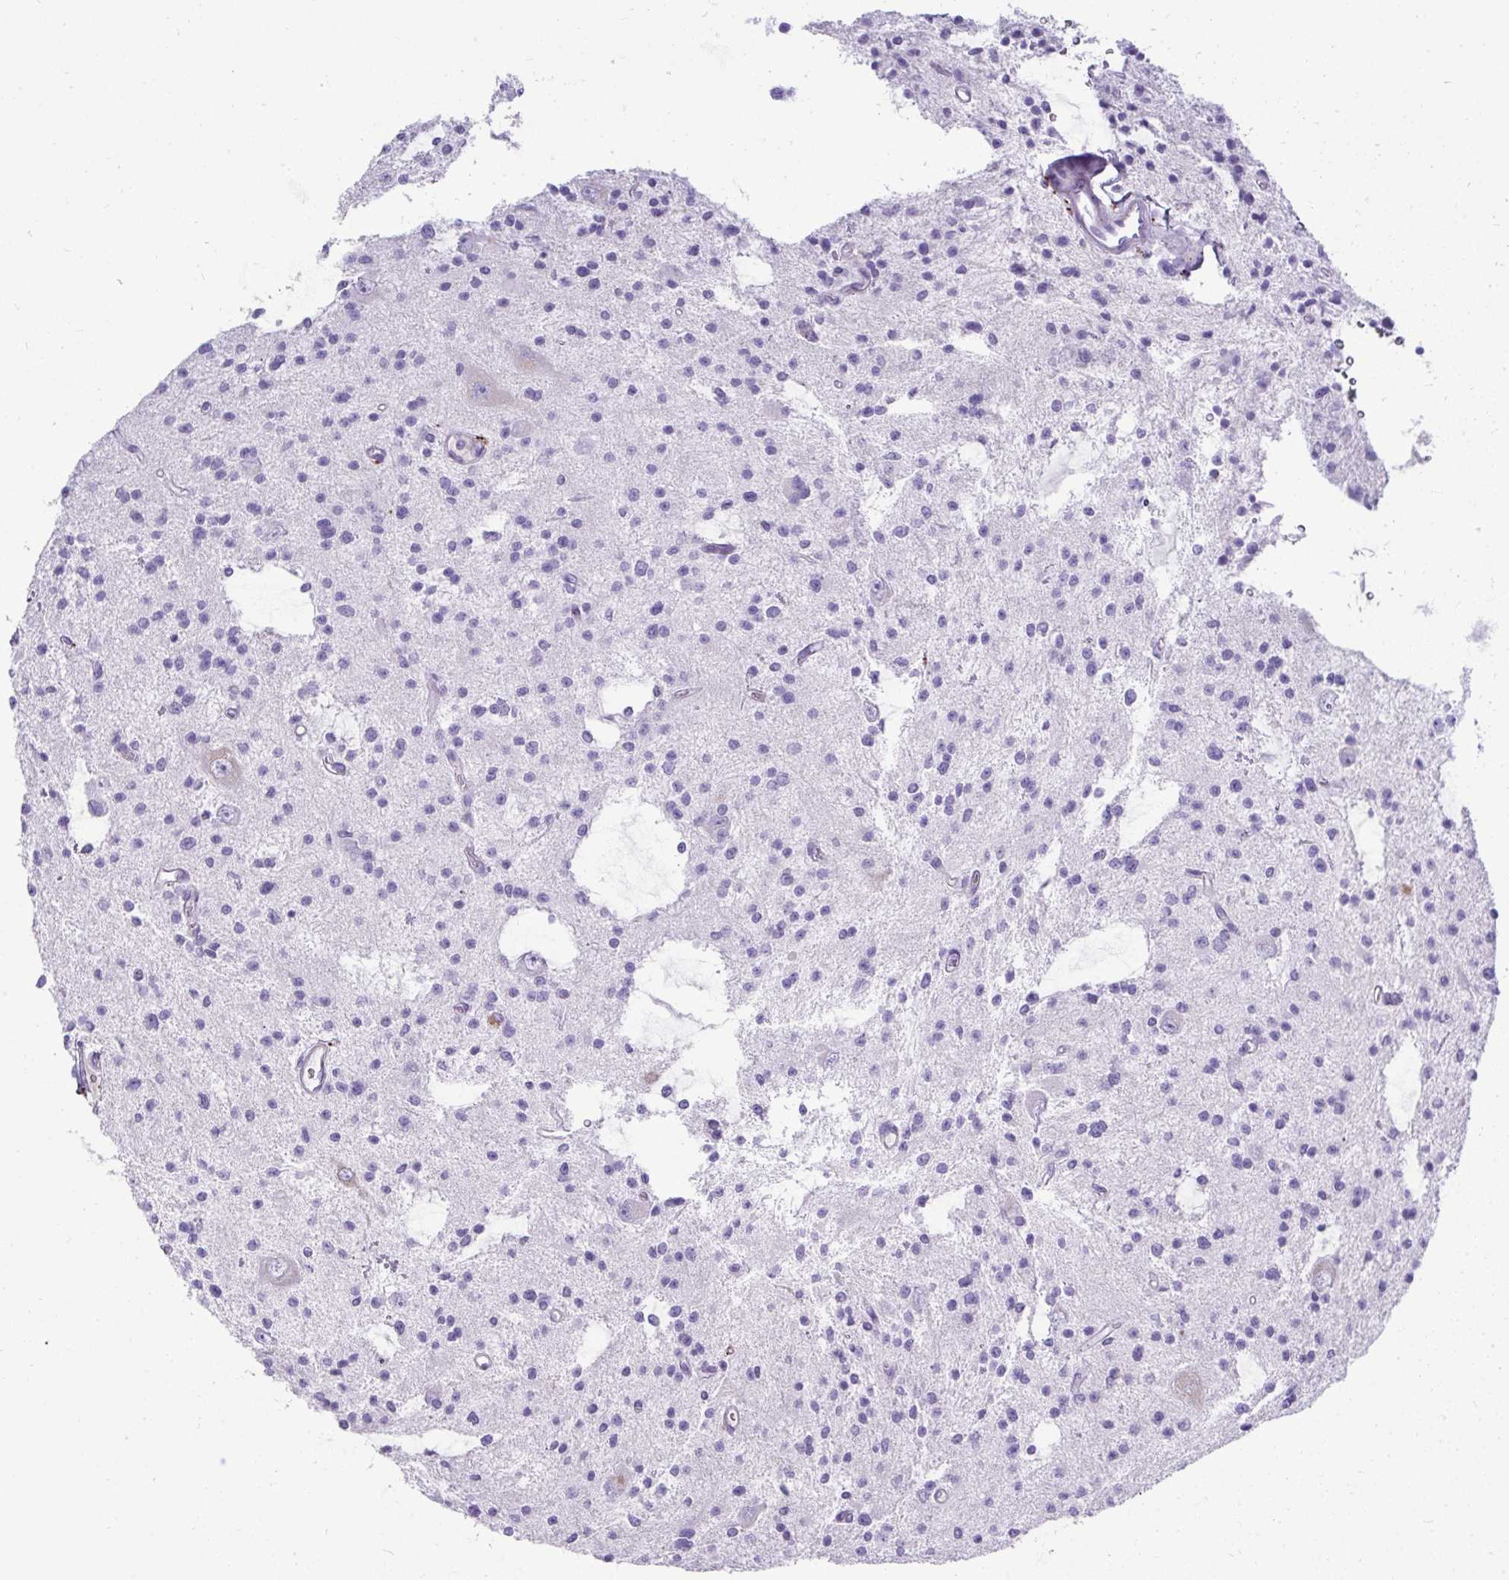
{"staining": {"intensity": "negative", "quantity": "none", "location": "none"}, "tissue": "glioma", "cell_type": "Tumor cells", "image_type": "cancer", "snomed": [{"axis": "morphology", "description": "Glioma, malignant, Low grade"}, {"axis": "topography", "description": "Brain"}], "caption": "Tumor cells are negative for brown protein staining in glioma. (Stains: DAB (3,3'-diaminobenzidine) immunohistochemistry (IHC) with hematoxylin counter stain, Microscopy: brightfield microscopy at high magnification).", "gene": "CTSZ", "patient": {"sex": "male", "age": 43}}